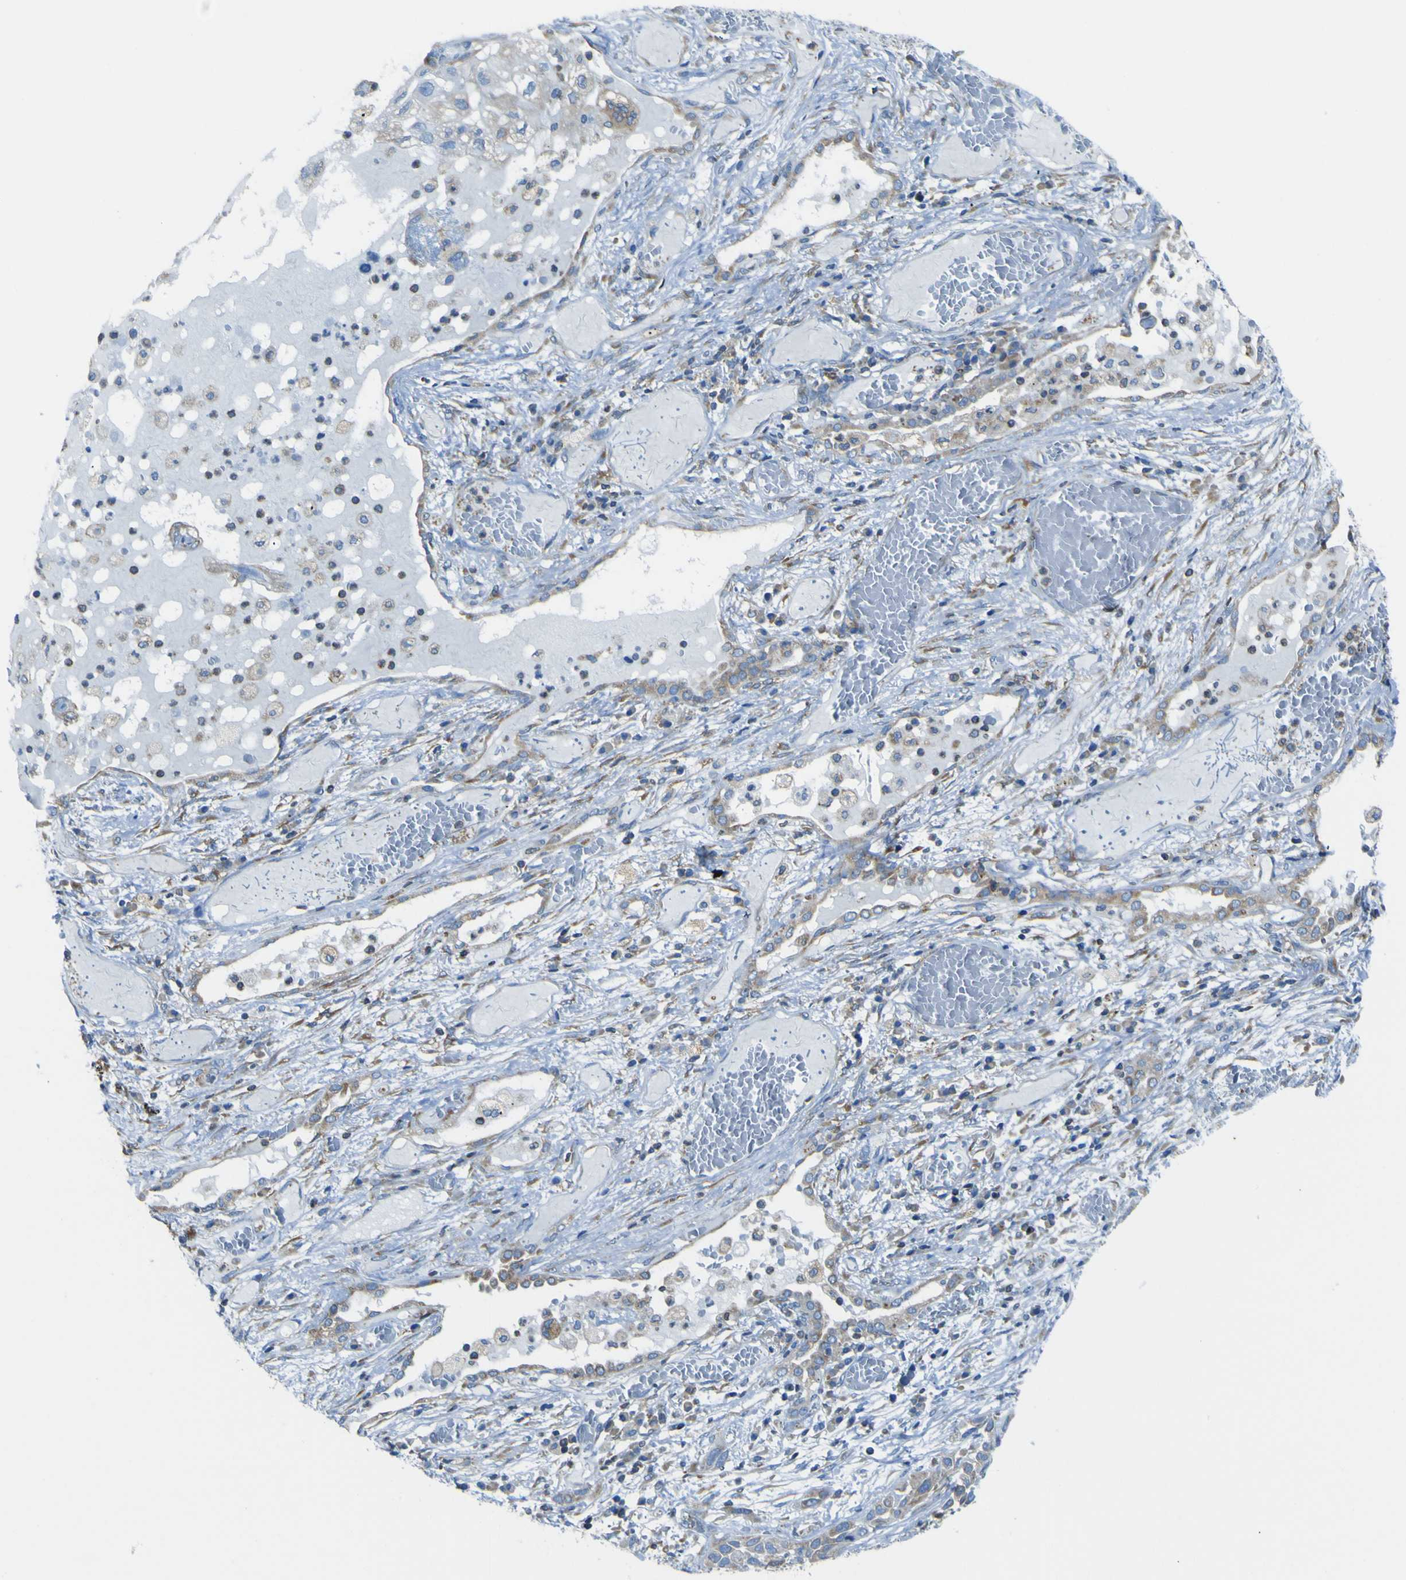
{"staining": {"intensity": "negative", "quantity": "none", "location": "none"}, "tissue": "lung cancer", "cell_type": "Tumor cells", "image_type": "cancer", "snomed": [{"axis": "morphology", "description": "Squamous cell carcinoma, NOS"}, {"axis": "topography", "description": "Lung"}], "caption": "Immunohistochemistry (IHC) of human squamous cell carcinoma (lung) demonstrates no staining in tumor cells.", "gene": "STIM1", "patient": {"sex": "male", "age": 71}}